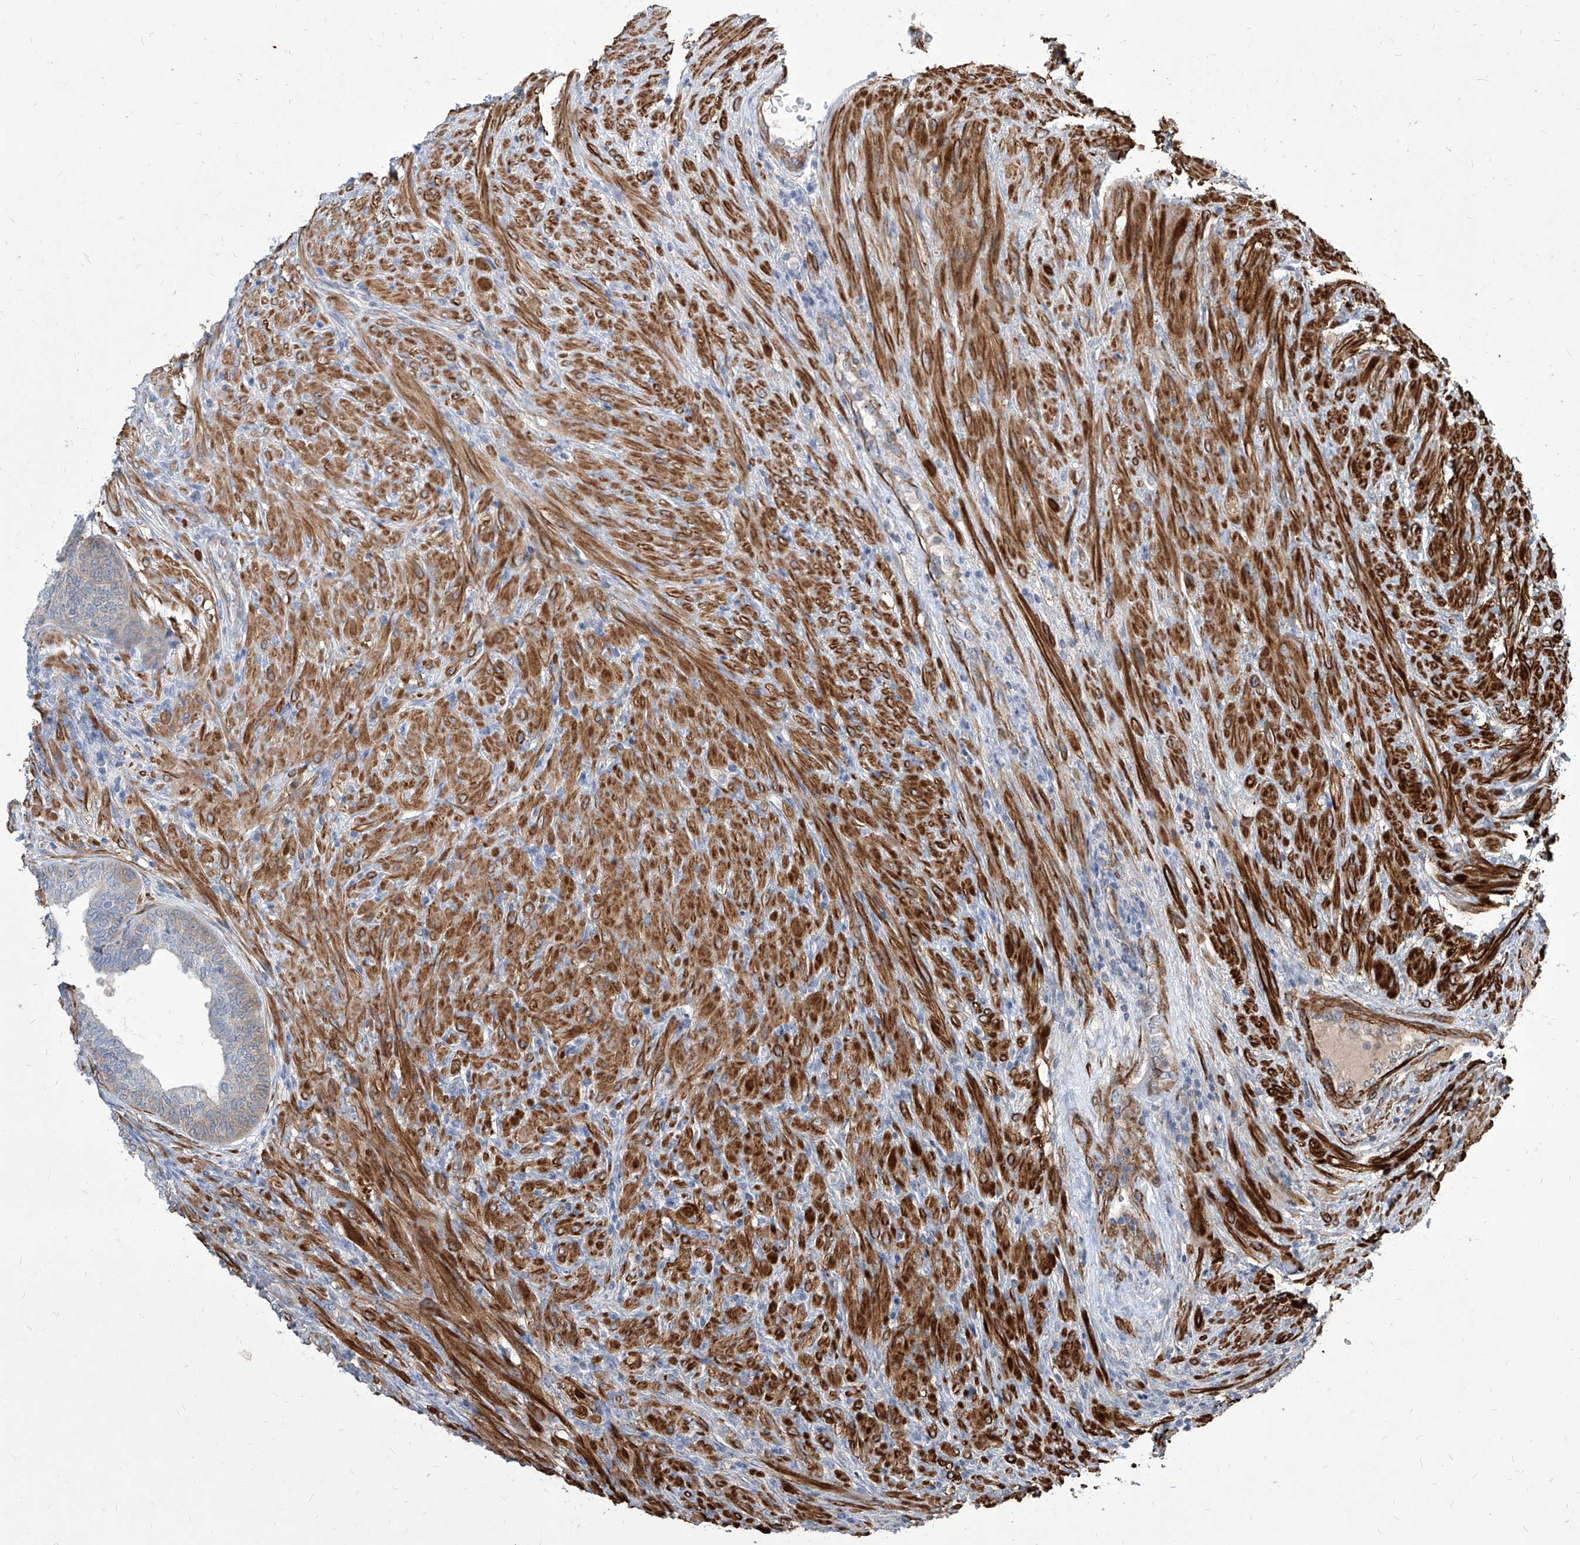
{"staining": {"intensity": "moderate", "quantity": "<25%", "location": "cytoplasmic/membranous"}, "tissue": "prostate", "cell_type": "Glandular cells", "image_type": "normal", "snomed": [{"axis": "morphology", "description": "Normal tissue, NOS"}, {"axis": "topography", "description": "Prostate"}], "caption": "Brown immunohistochemical staining in unremarkable prostate reveals moderate cytoplasmic/membranous staining in approximately <25% of glandular cells. The protein of interest is shown in brown color, while the nuclei are stained blue.", "gene": "FAM83B", "patient": {"sex": "male", "age": 76}}